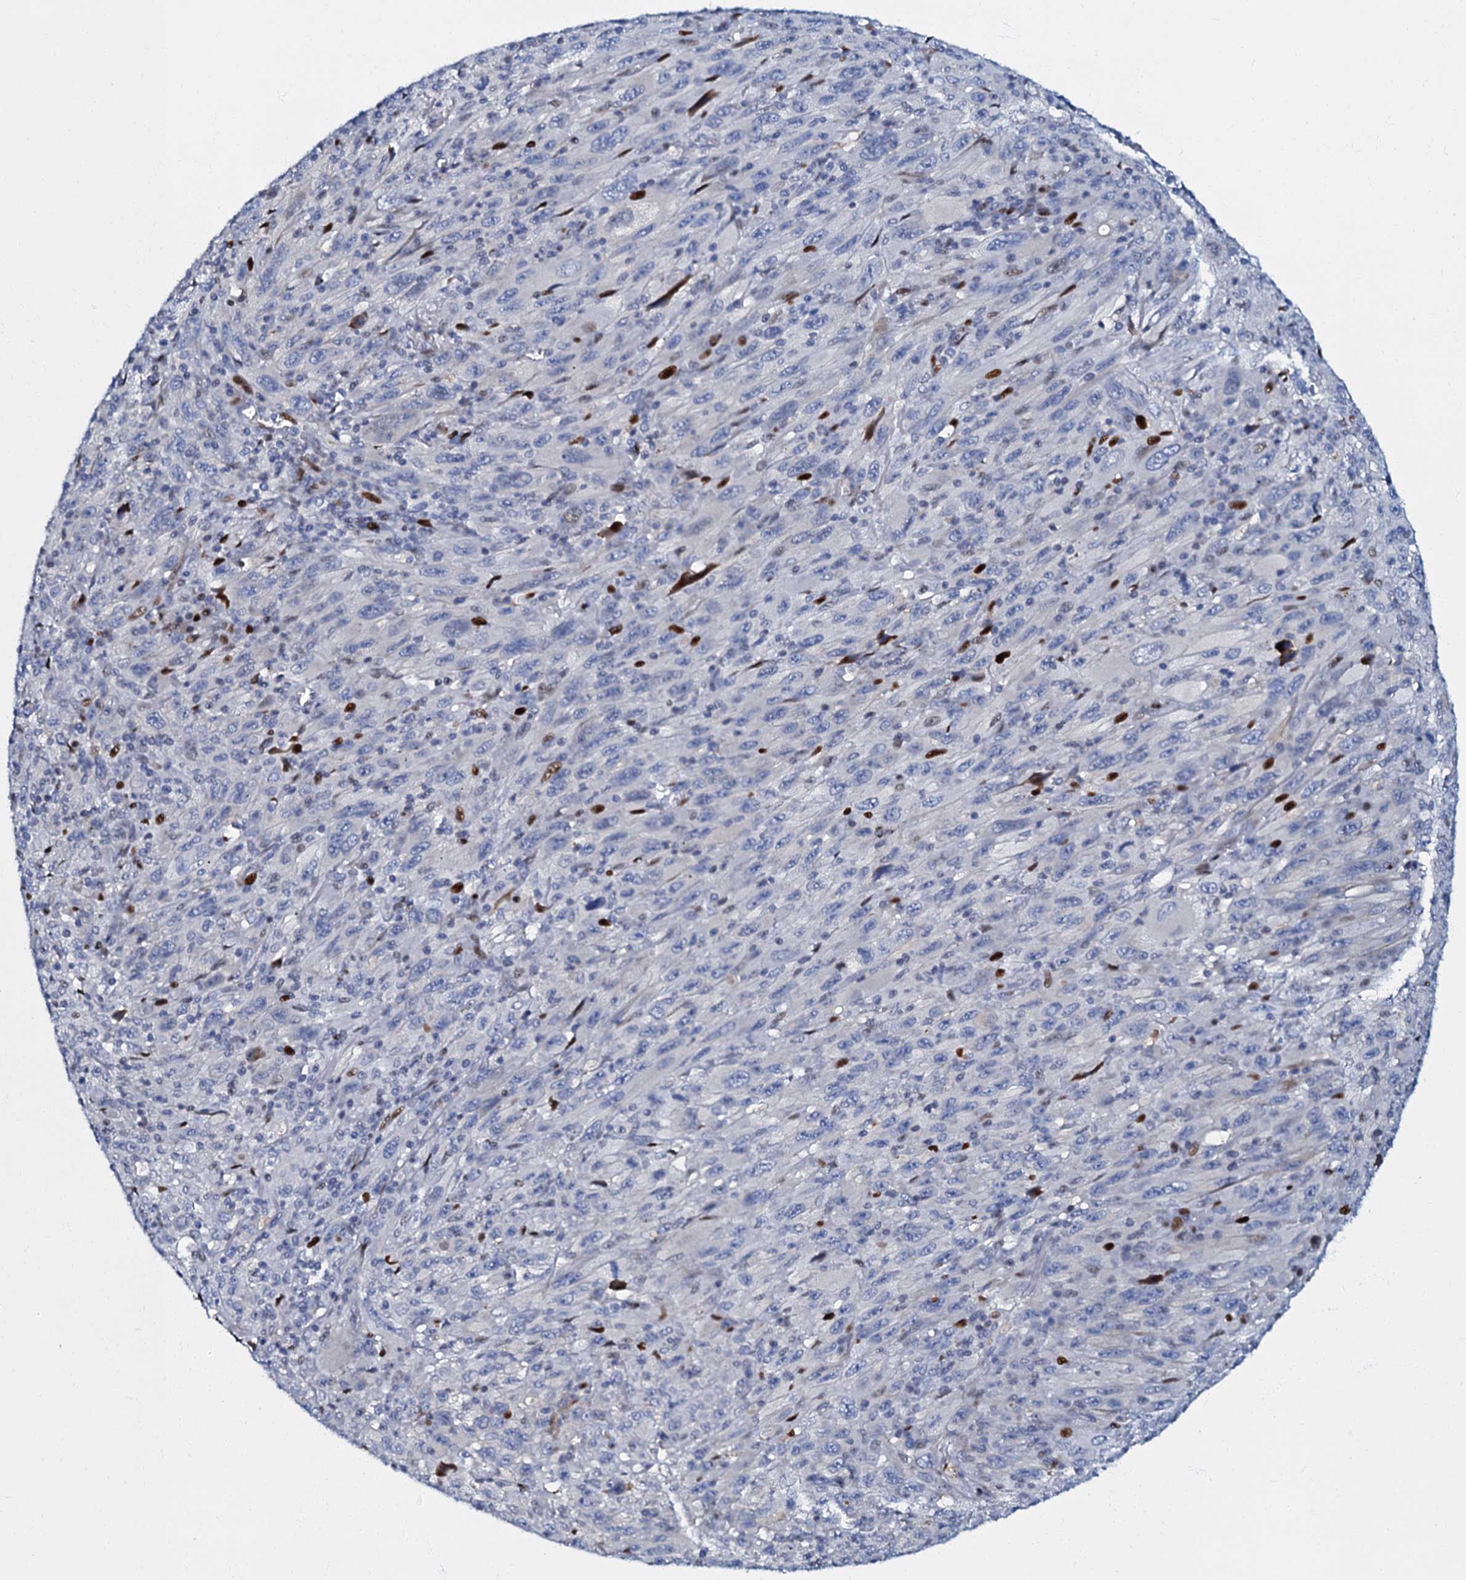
{"staining": {"intensity": "negative", "quantity": "none", "location": "none"}, "tissue": "melanoma", "cell_type": "Tumor cells", "image_type": "cancer", "snomed": [{"axis": "morphology", "description": "Malignant melanoma, Metastatic site"}, {"axis": "topography", "description": "Skin"}], "caption": "Tumor cells show no significant protein staining in melanoma.", "gene": "MFSD5", "patient": {"sex": "female", "age": 56}}